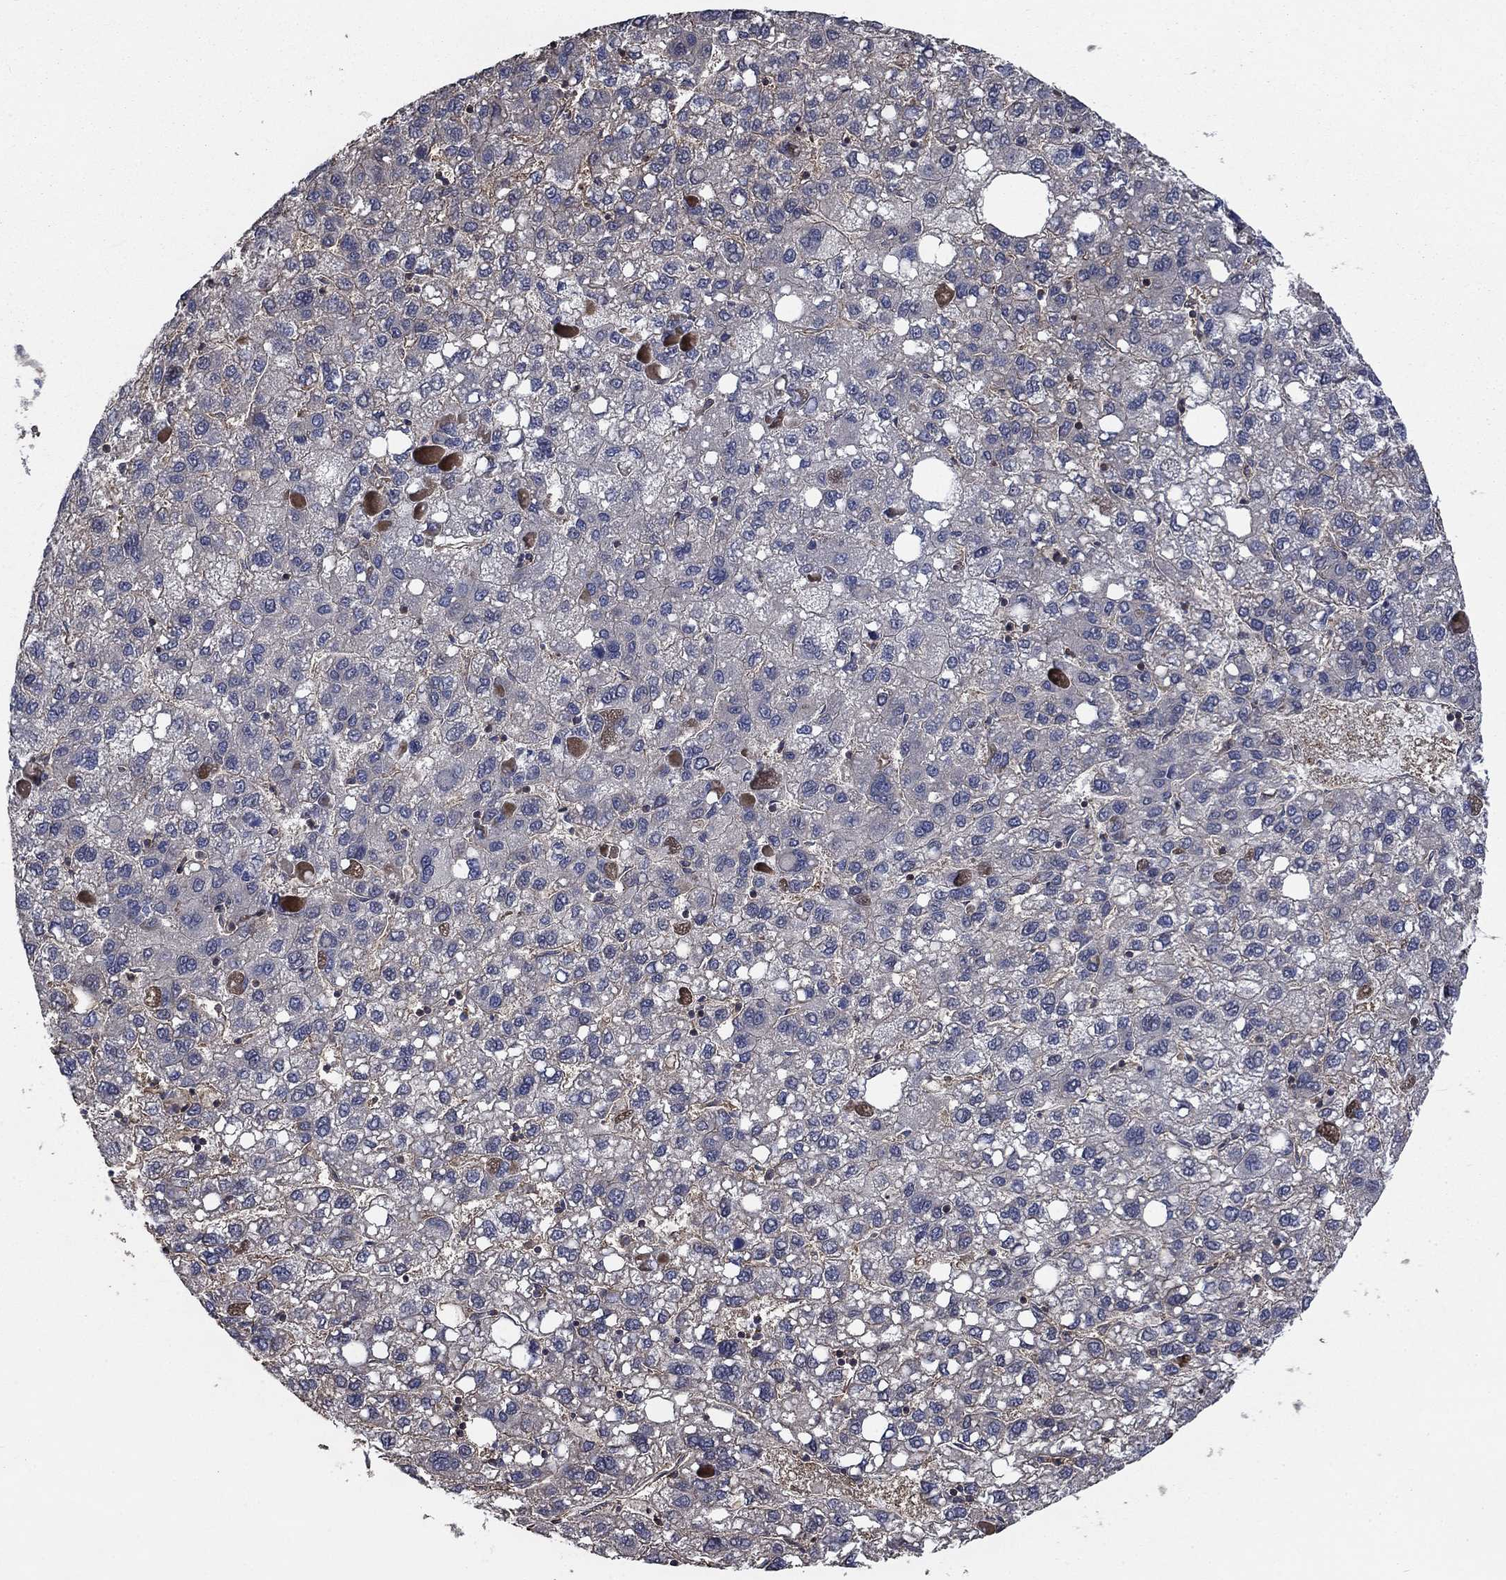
{"staining": {"intensity": "negative", "quantity": "none", "location": "none"}, "tissue": "liver cancer", "cell_type": "Tumor cells", "image_type": "cancer", "snomed": [{"axis": "morphology", "description": "Carcinoma, Hepatocellular, NOS"}, {"axis": "topography", "description": "Liver"}], "caption": "Immunohistochemical staining of human liver cancer (hepatocellular carcinoma) shows no significant staining in tumor cells.", "gene": "PDE3A", "patient": {"sex": "female", "age": 82}}